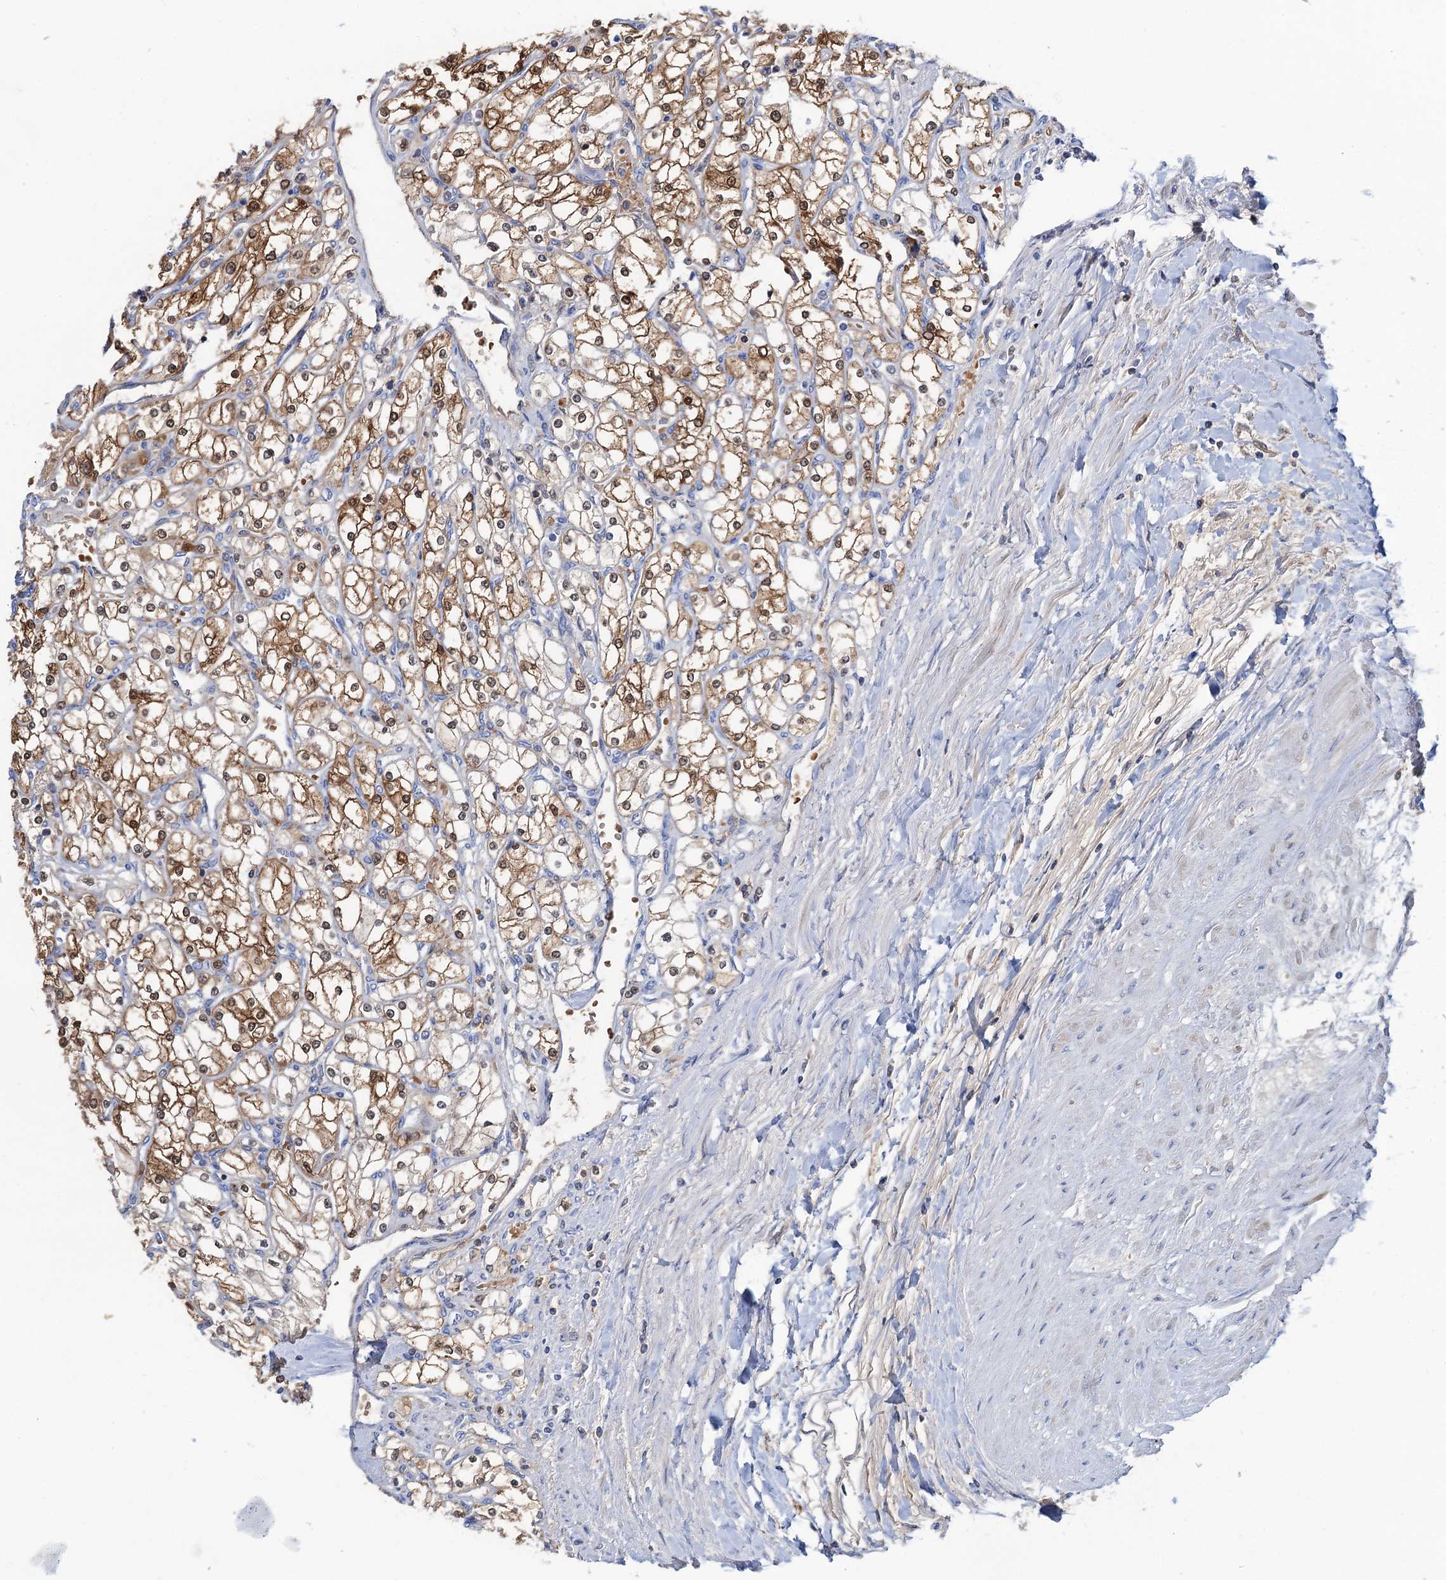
{"staining": {"intensity": "moderate", "quantity": ">75%", "location": "cytoplasmic/membranous,nuclear"}, "tissue": "renal cancer", "cell_type": "Tumor cells", "image_type": "cancer", "snomed": [{"axis": "morphology", "description": "Adenocarcinoma, NOS"}, {"axis": "topography", "description": "Kidney"}], "caption": "Moderate cytoplasmic/membranous and nuclear protein staining is present in approximately >75% of tumor cells in adenocarcinoma (renal).", "gene": "FAH", "patient": {"sex": "male", "age": 80}}